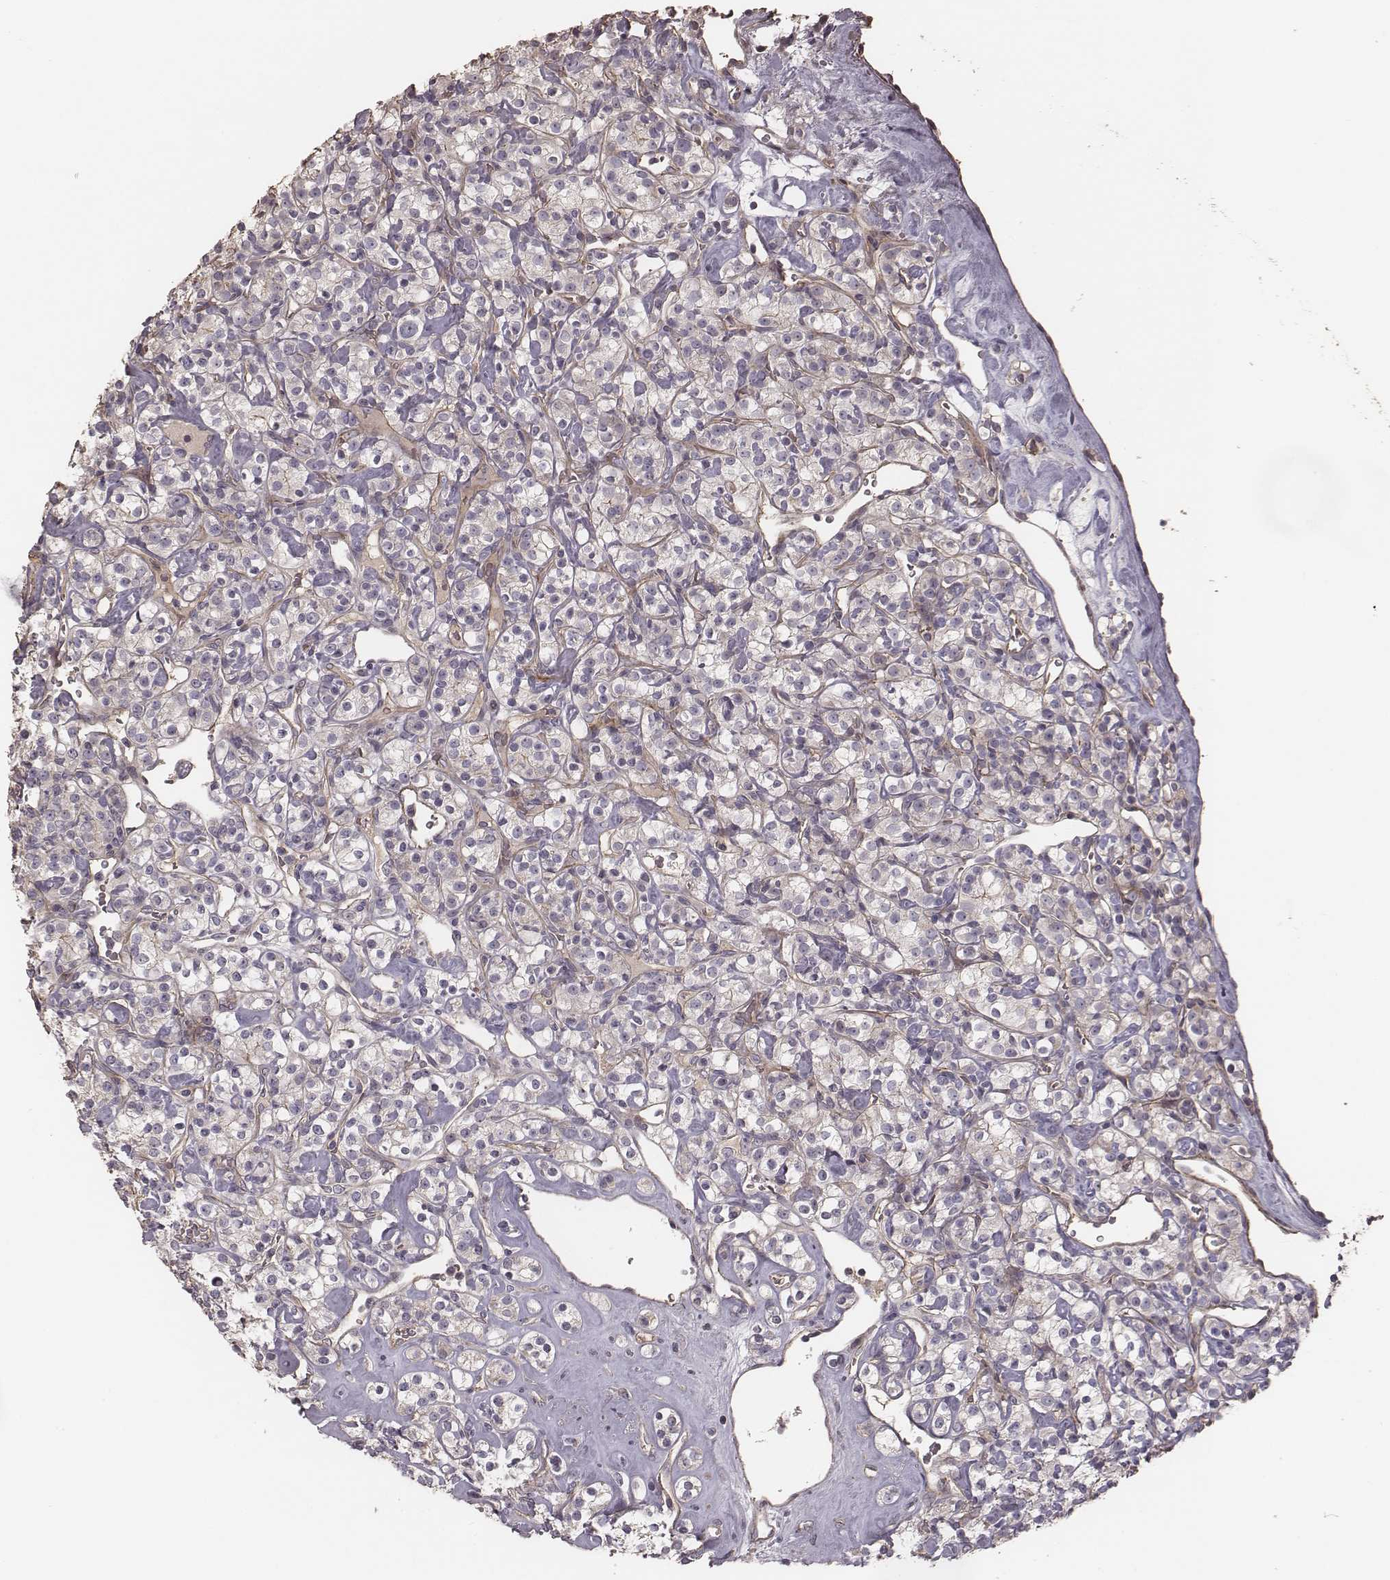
{"staining": {"intensity": "negative", "quantity": "none", "location": "none"}, "tissue": "renal cancer", "cell_type": "Tumor cells", "image_type": "cancer", "snomed": [{"axis": "morphology", "description": "Adenocarcinoma, NOS"}, {"axis": "topography", "description": "Kidney"}], "caption": "Tumor cells show no significant staining in renal cancer (adenocarcinoma). (DAB (3,3'-diaminobenzidine) immunohistochemistry visualized using brightfield microscopy, high magnification).", "gene": "OTOGL", "patient": {"sex": "male", "age": 77}}